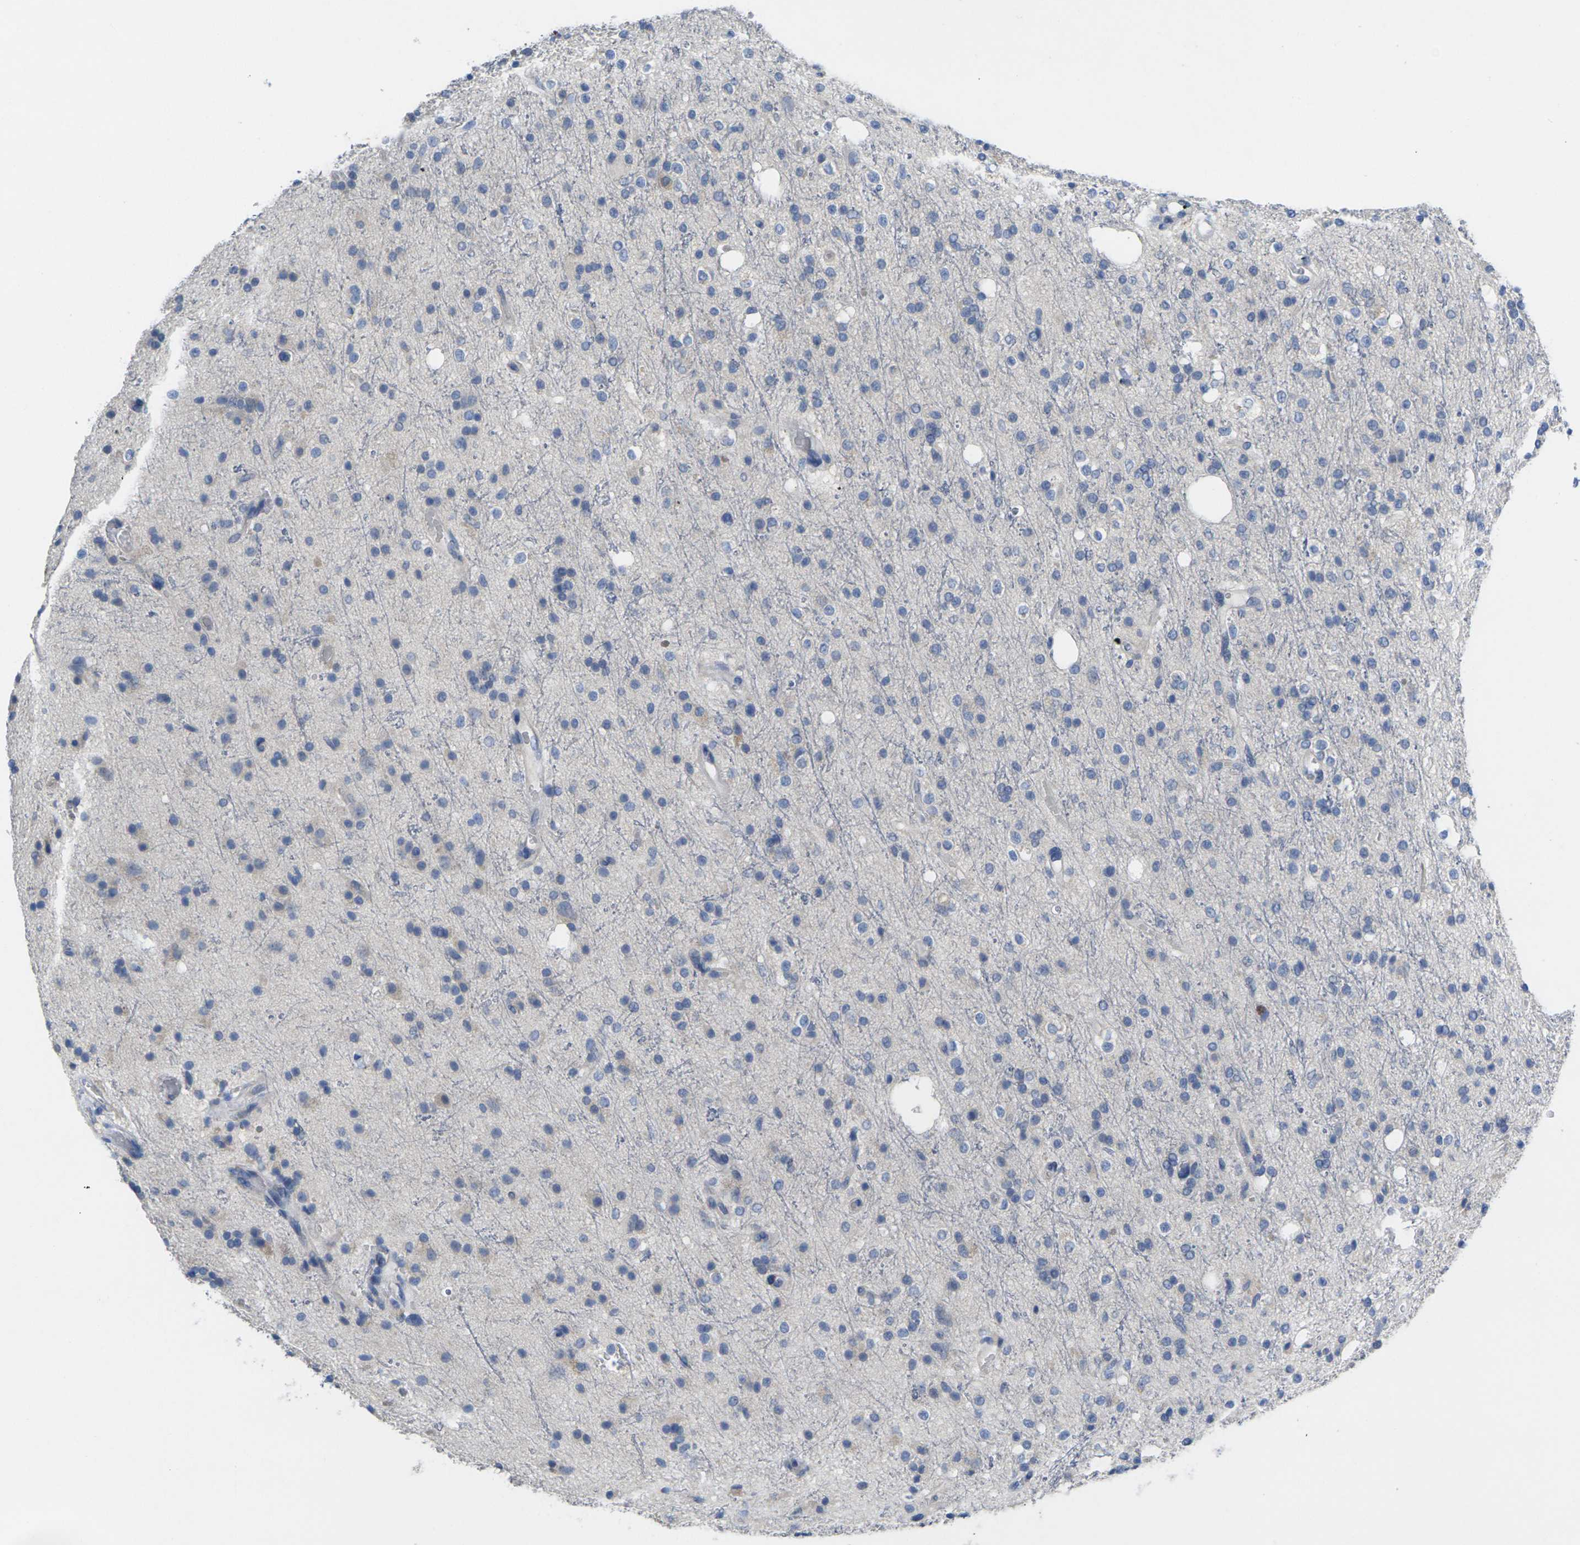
{"staining": {"intensity": "weak", "quantity": "<25%", "location": "cytoplasmic/membranous"}, "tissue": "glioma", "cell_type": "Tumor cells", "image_type": "cancer", "snomed": [{"axis": "morphology", "description": "Glioma, malignant, High grade"}, {"axis": "topography", "description": "Brain"}], "caption": "A histopathology image of human malignant glioma (high-grade) is negative for staining in tumor cells.", "gene": "TNNI3", "patient": {"sex": "male", "age": 47}}